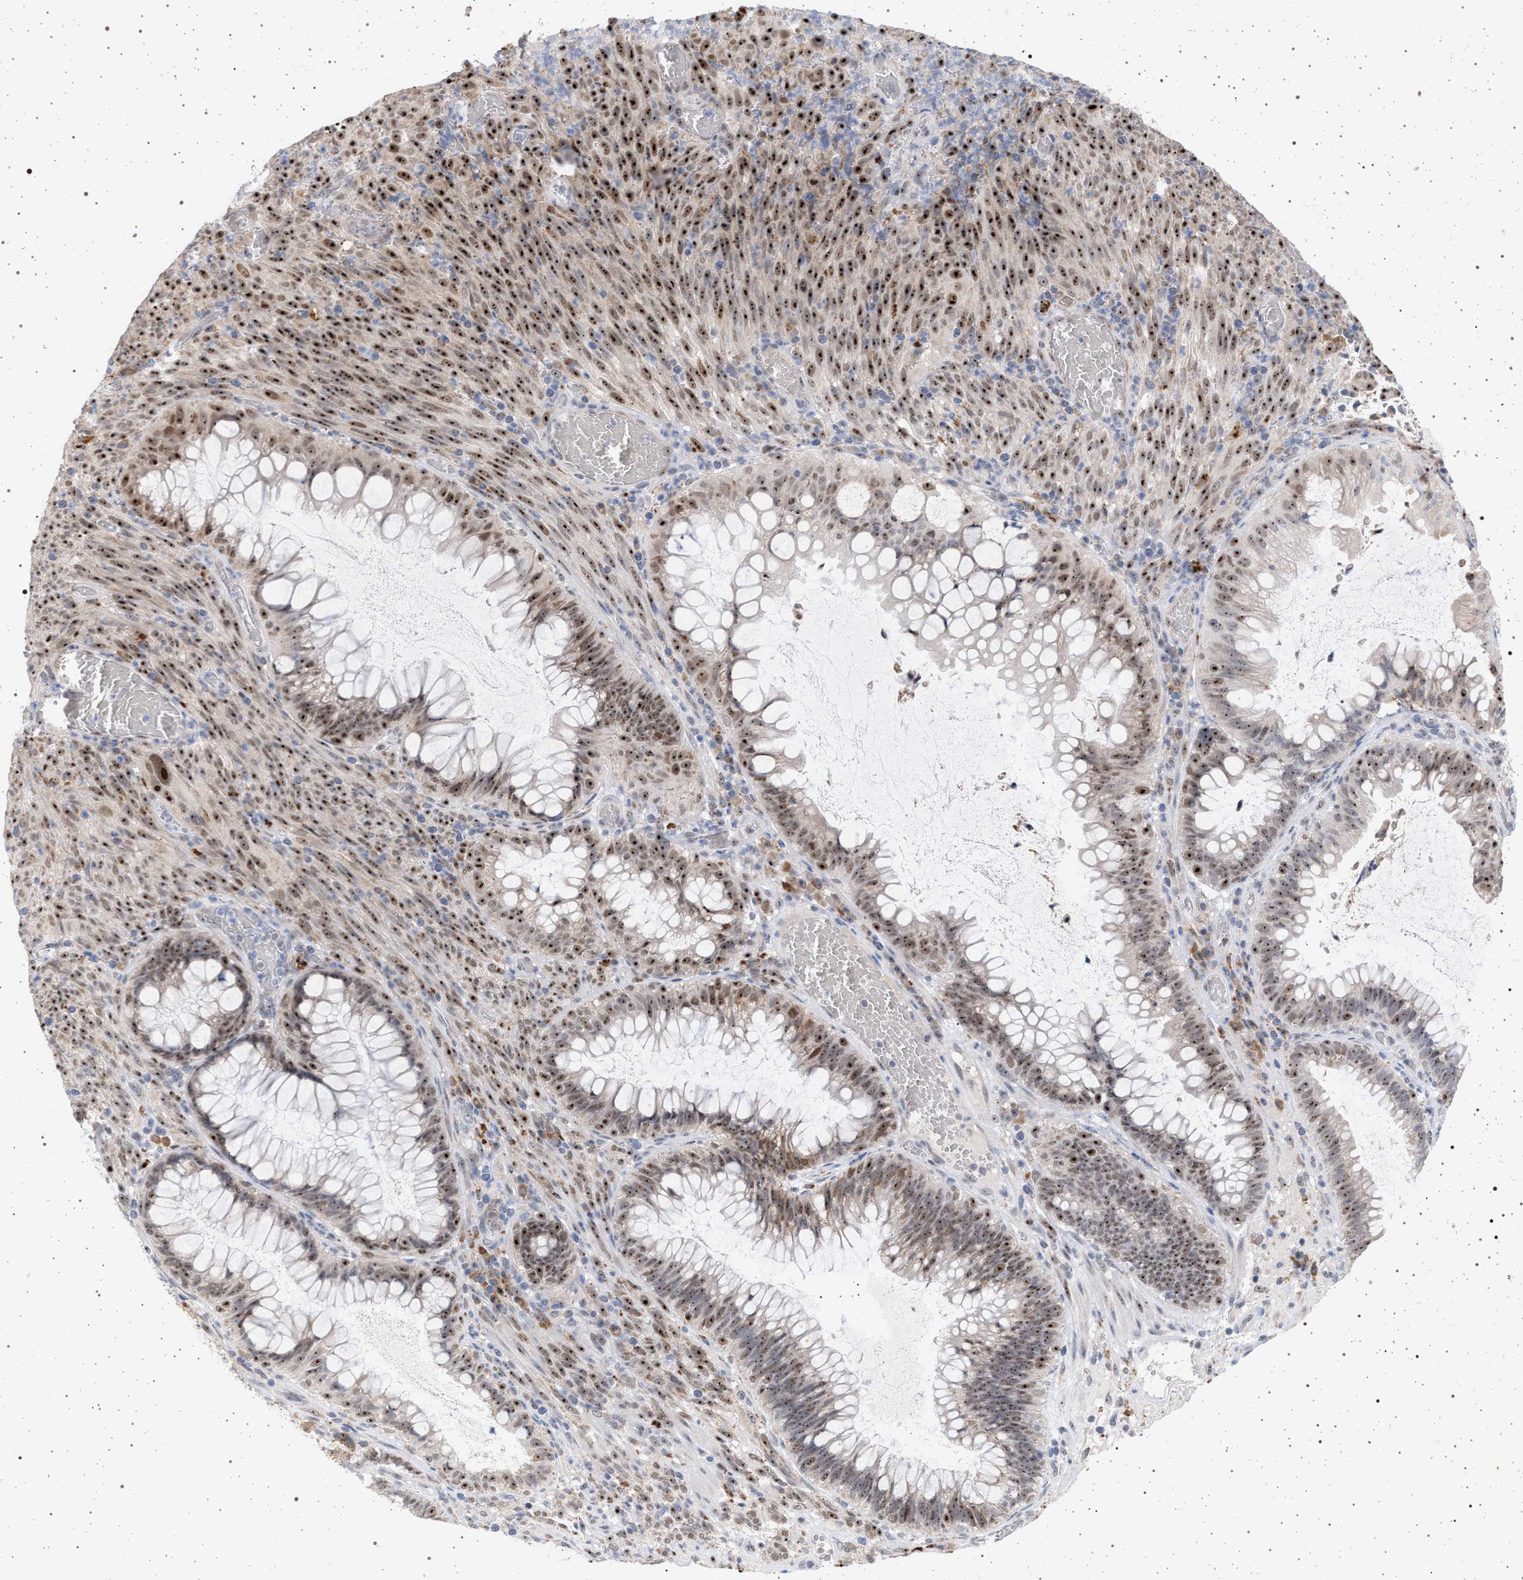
{"staining": {"intensity": "strong", "quantity": ">75%", "location": "nuclear"}, "tissue": "melanoma", "cell_type": "Tumor cells", "image_type": "cancer", "snomed": [{"axis": "morphology", "description": "Malignant melanoma, NOS"}, {"axis": "topography", "description": "Rectum"}], "caption": "Protein expression analysis of melanoma demonstrates strong nuclear expression in about >75% of tumor cells. The protein of interest is shown in brown color, while the nuclei are stained blue.", "gene": "ELAC2", "patient": {"sex": "female", "age": 81}}